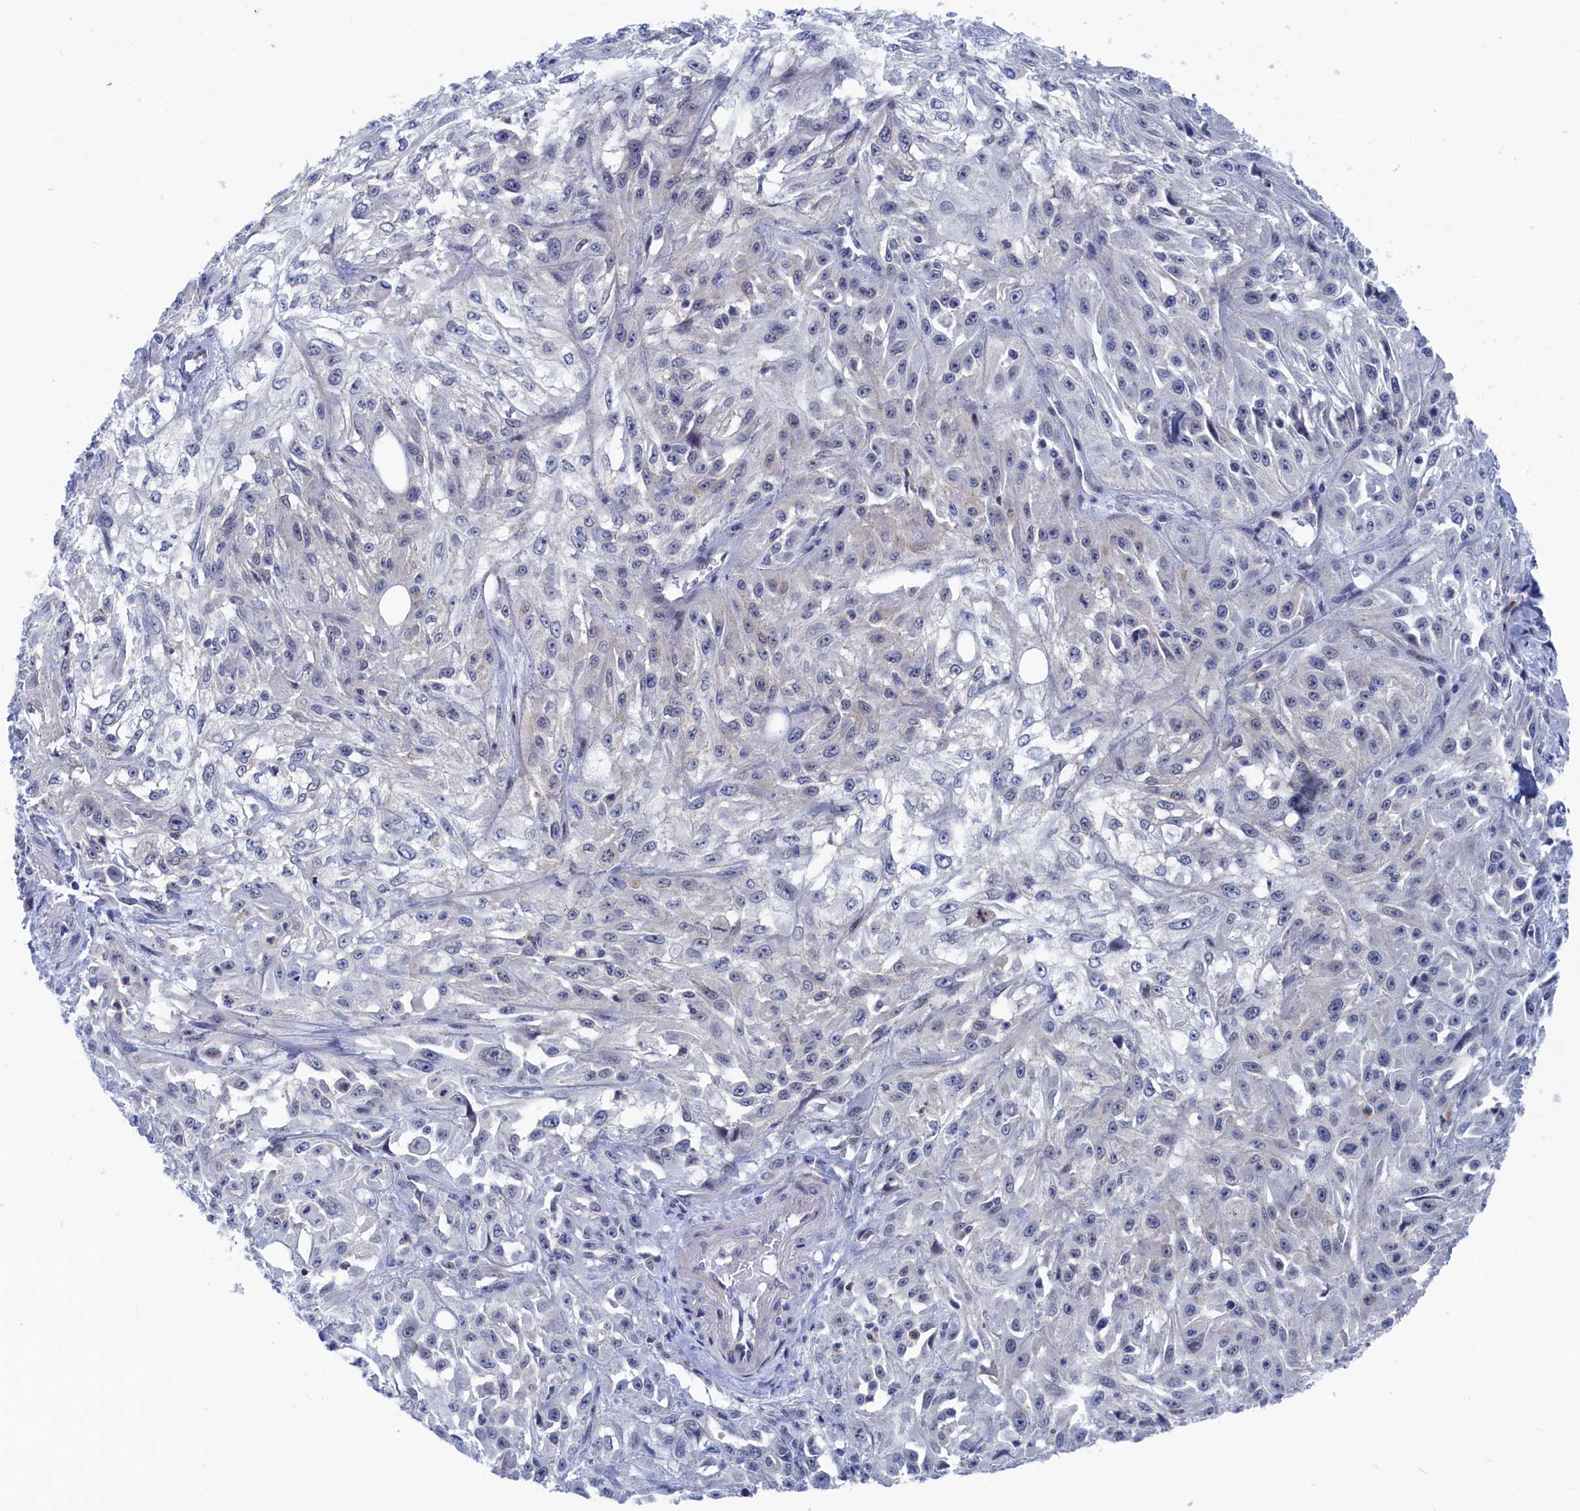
{"staining": {"intensity": "negative", "quantity": "none", "location": "none"}, "tissue": "skin cancer", "cell_type": "Tumor cells", "image_type": "cancer", "snomed": [{"axis": "morphology", "description": "Squamous cell carcinoma, NOS"}, {"axis": "morphology", "description": "Squamous cell carcinoma, metastatic, NOS"}, {"axis": "topography", "description": "Skin"}, {"axis": "topography", "description": "Lymph node"}], "caption": "A micrograph of squamous cell carcinoma (skin) stained for a protein reveals no brown staining in tumor cells.", "gene": "MARCHF3", "patient": {"sex": "male", "age": 75}}